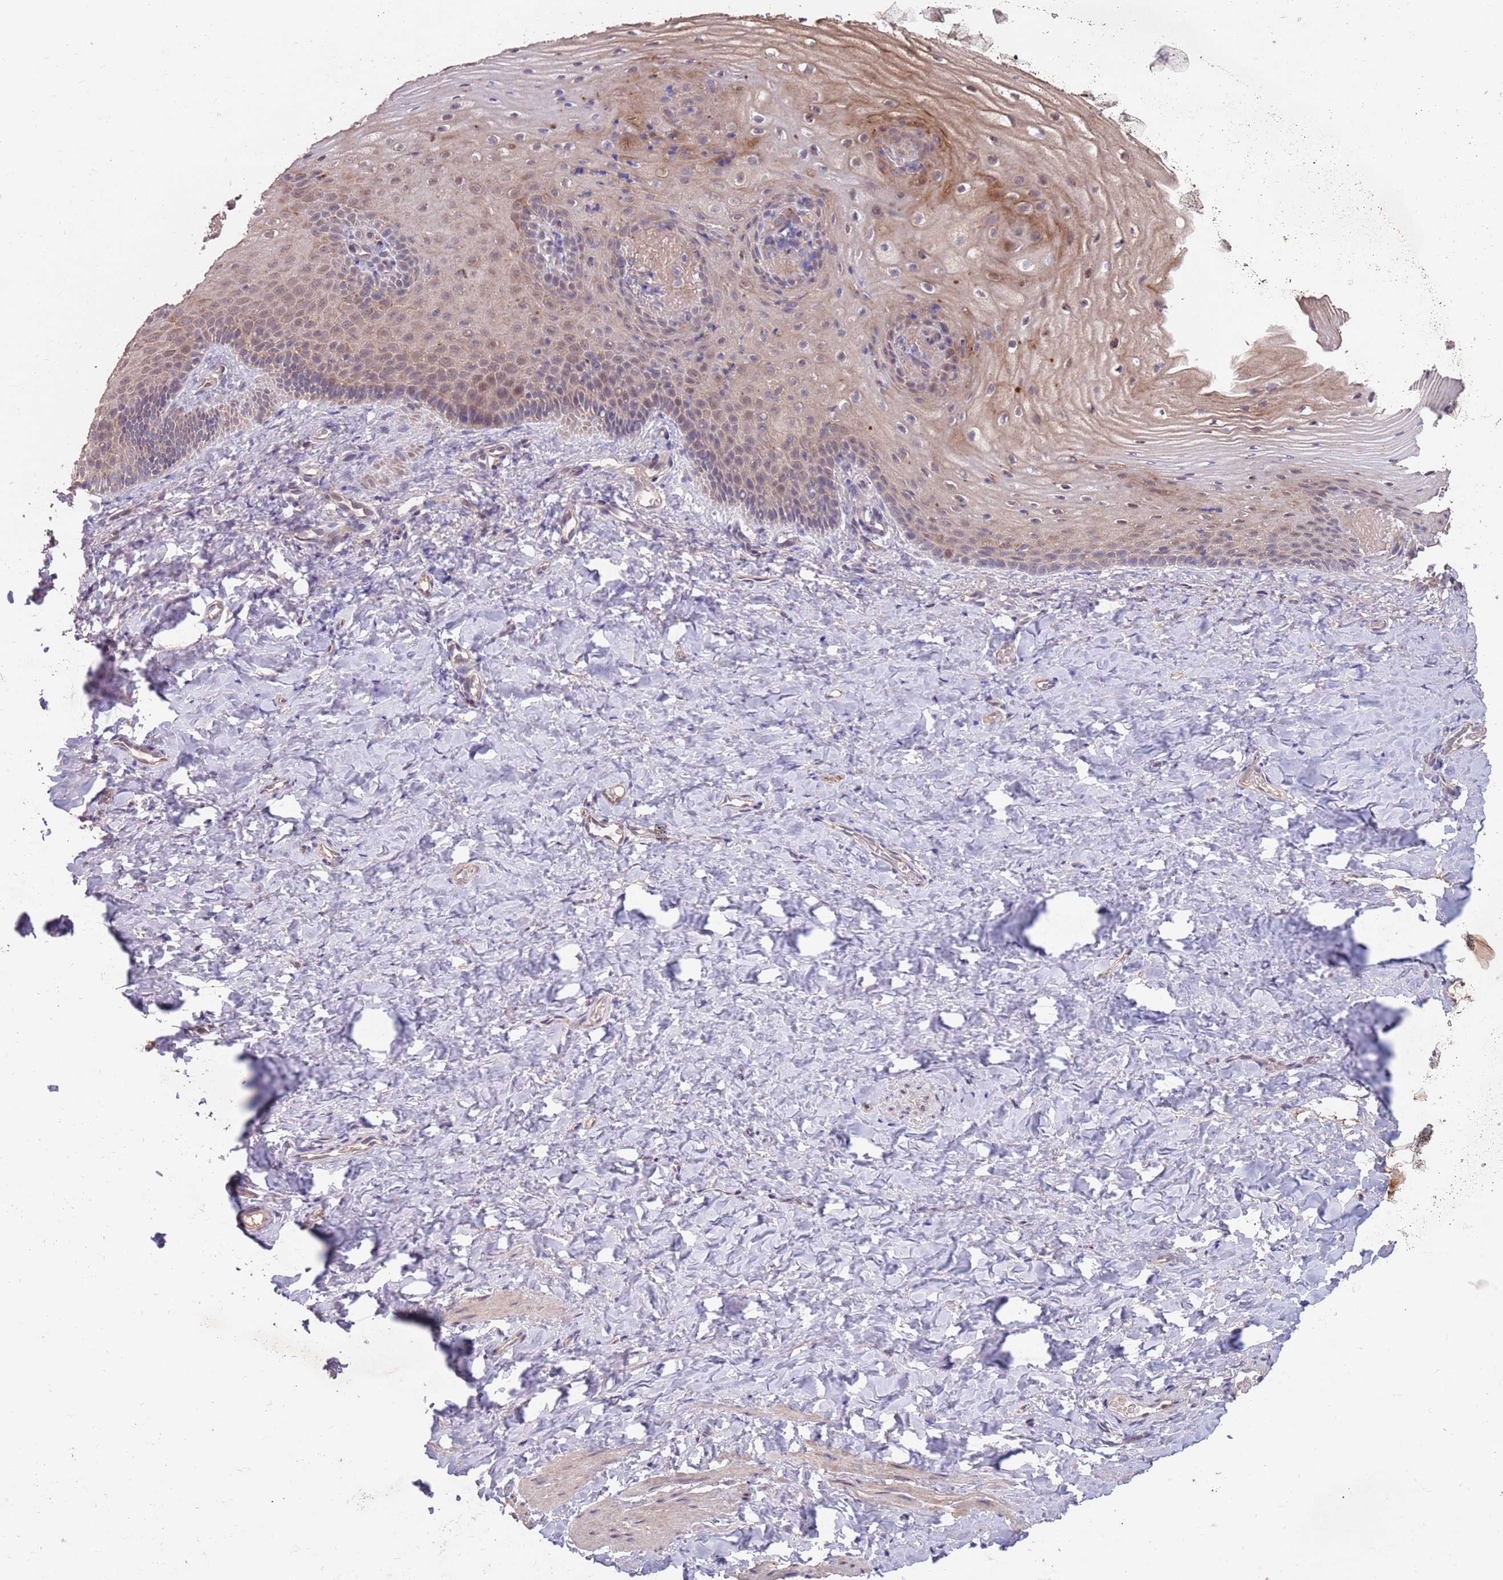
{"staining": {"intensity": "moderate", "quantity": ">75%", "location": "cytoplasmic/membranous"}, "tissue": "vagina", "cell_type": "Squamous epithelial cells", "image_type": "normal", "snomed": [{"axis": "morphology", "description": "Normal tissue, NOS"}, {"axis": "topography", "description": "Vagina"}], "caption": "Protein staining shows moderate cytoplasmic/membranous expression in about >75% of squamous epithelial cells in unremarkable vagina. The staining is performed using DAB (3,3'-diaminobenzidine) brown chromogen to label protein expression. The nuclei are counter-stained blue using hematoxylin.", "gene": "MEI1", "patient": {"sex": "female", "age": 60}}